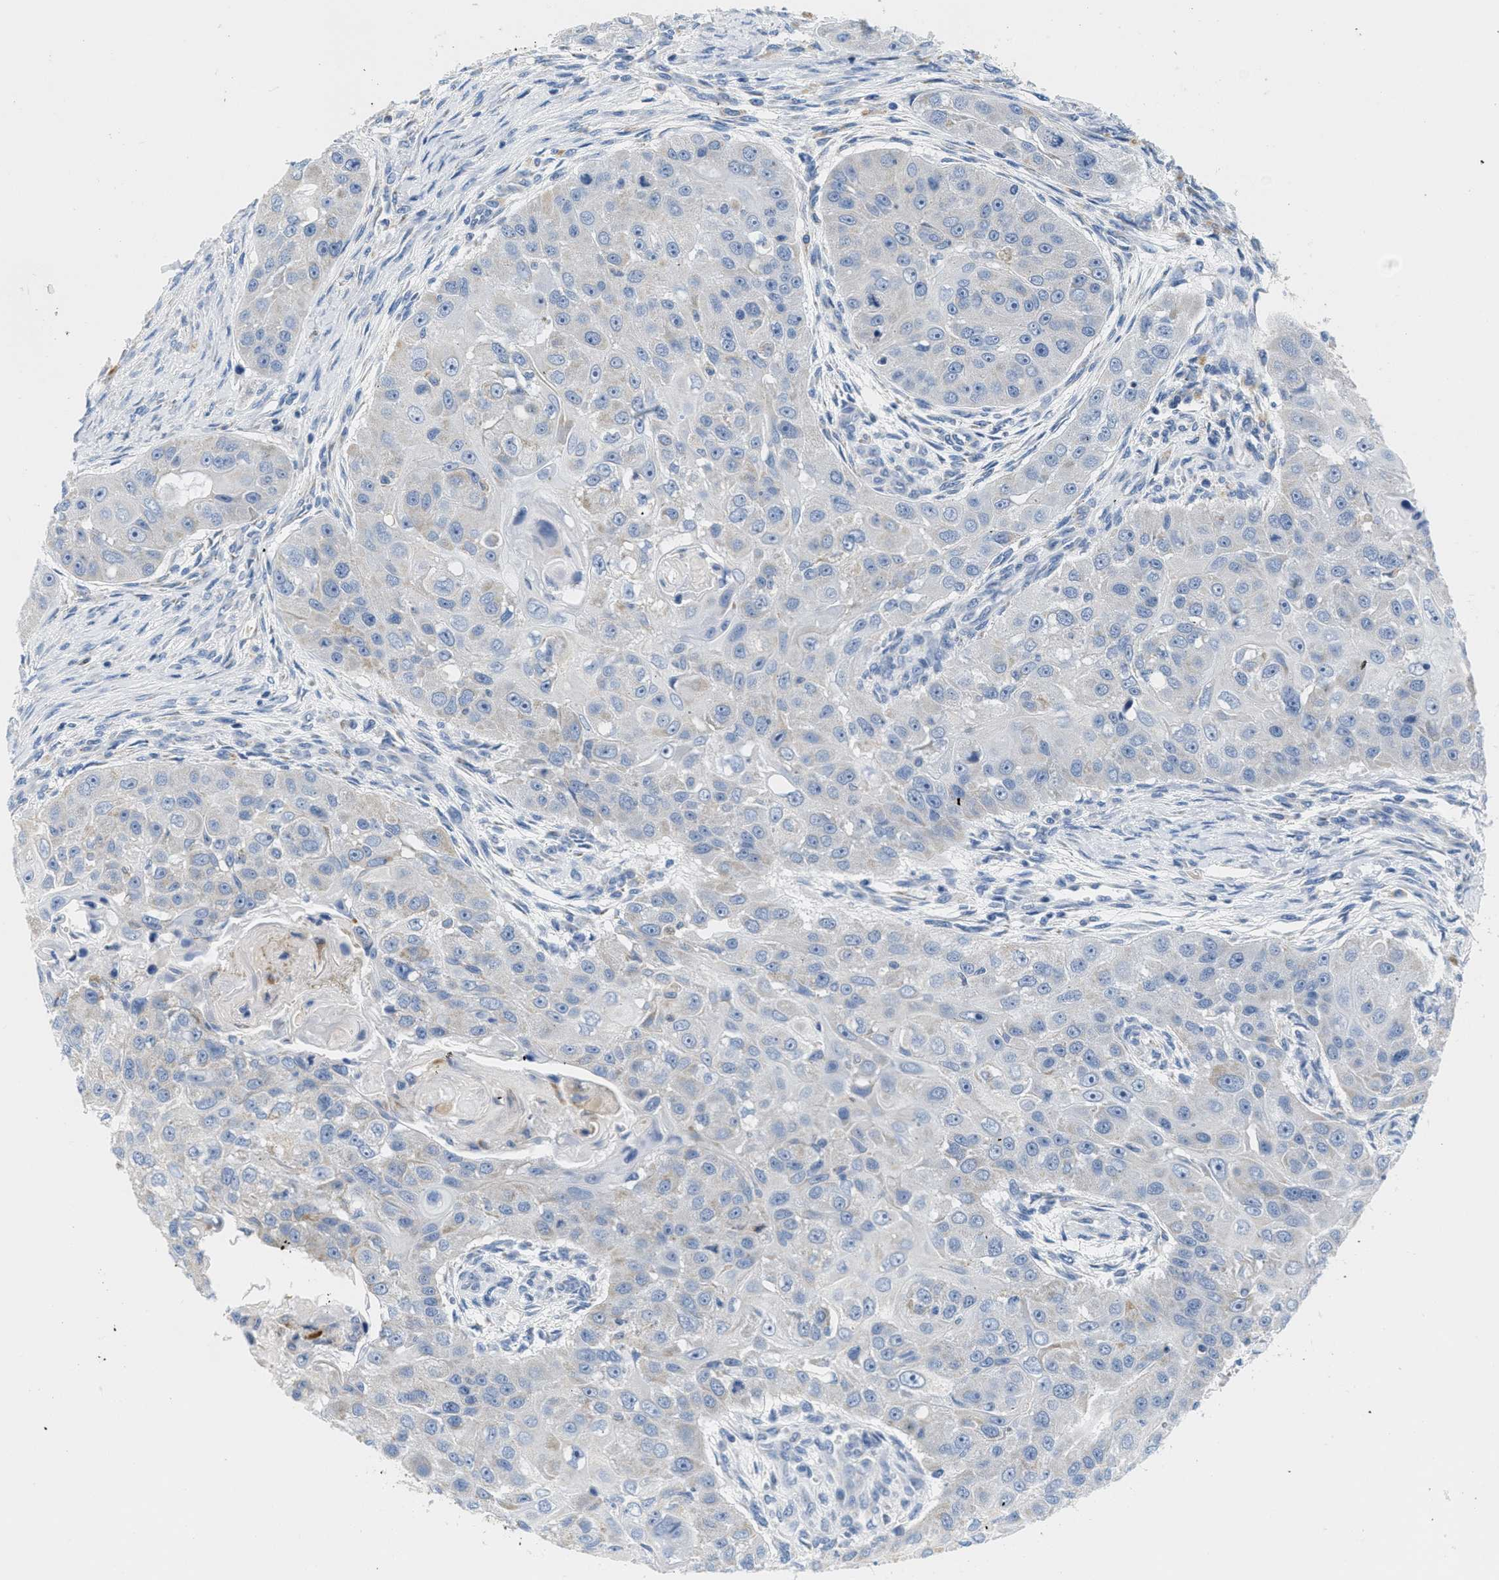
{"staining": {"intensity": "negative", "quantity": "none", "location": "none"}, "tissue": "head and neck cancer", "cell_type": "Tumor cells", "image_type": "cancer", "snomed": [{"axis": "morphology", "description": "Normal tissue, NOS"}, {"axis": "morphology", "description": "Squamous cell carcinoma, NOS"}, {"axis": "topography", "description": "Skeletal muscle"}, {"axis": "topography", "description": "Head-Neck"}], "caption": "Micrograph shows no significant protein positivity in tumor cells of head and neck squamous cell carcinoma.", "gene": "KCNJ5", "patient": {"sex": "male", "age": 51}}